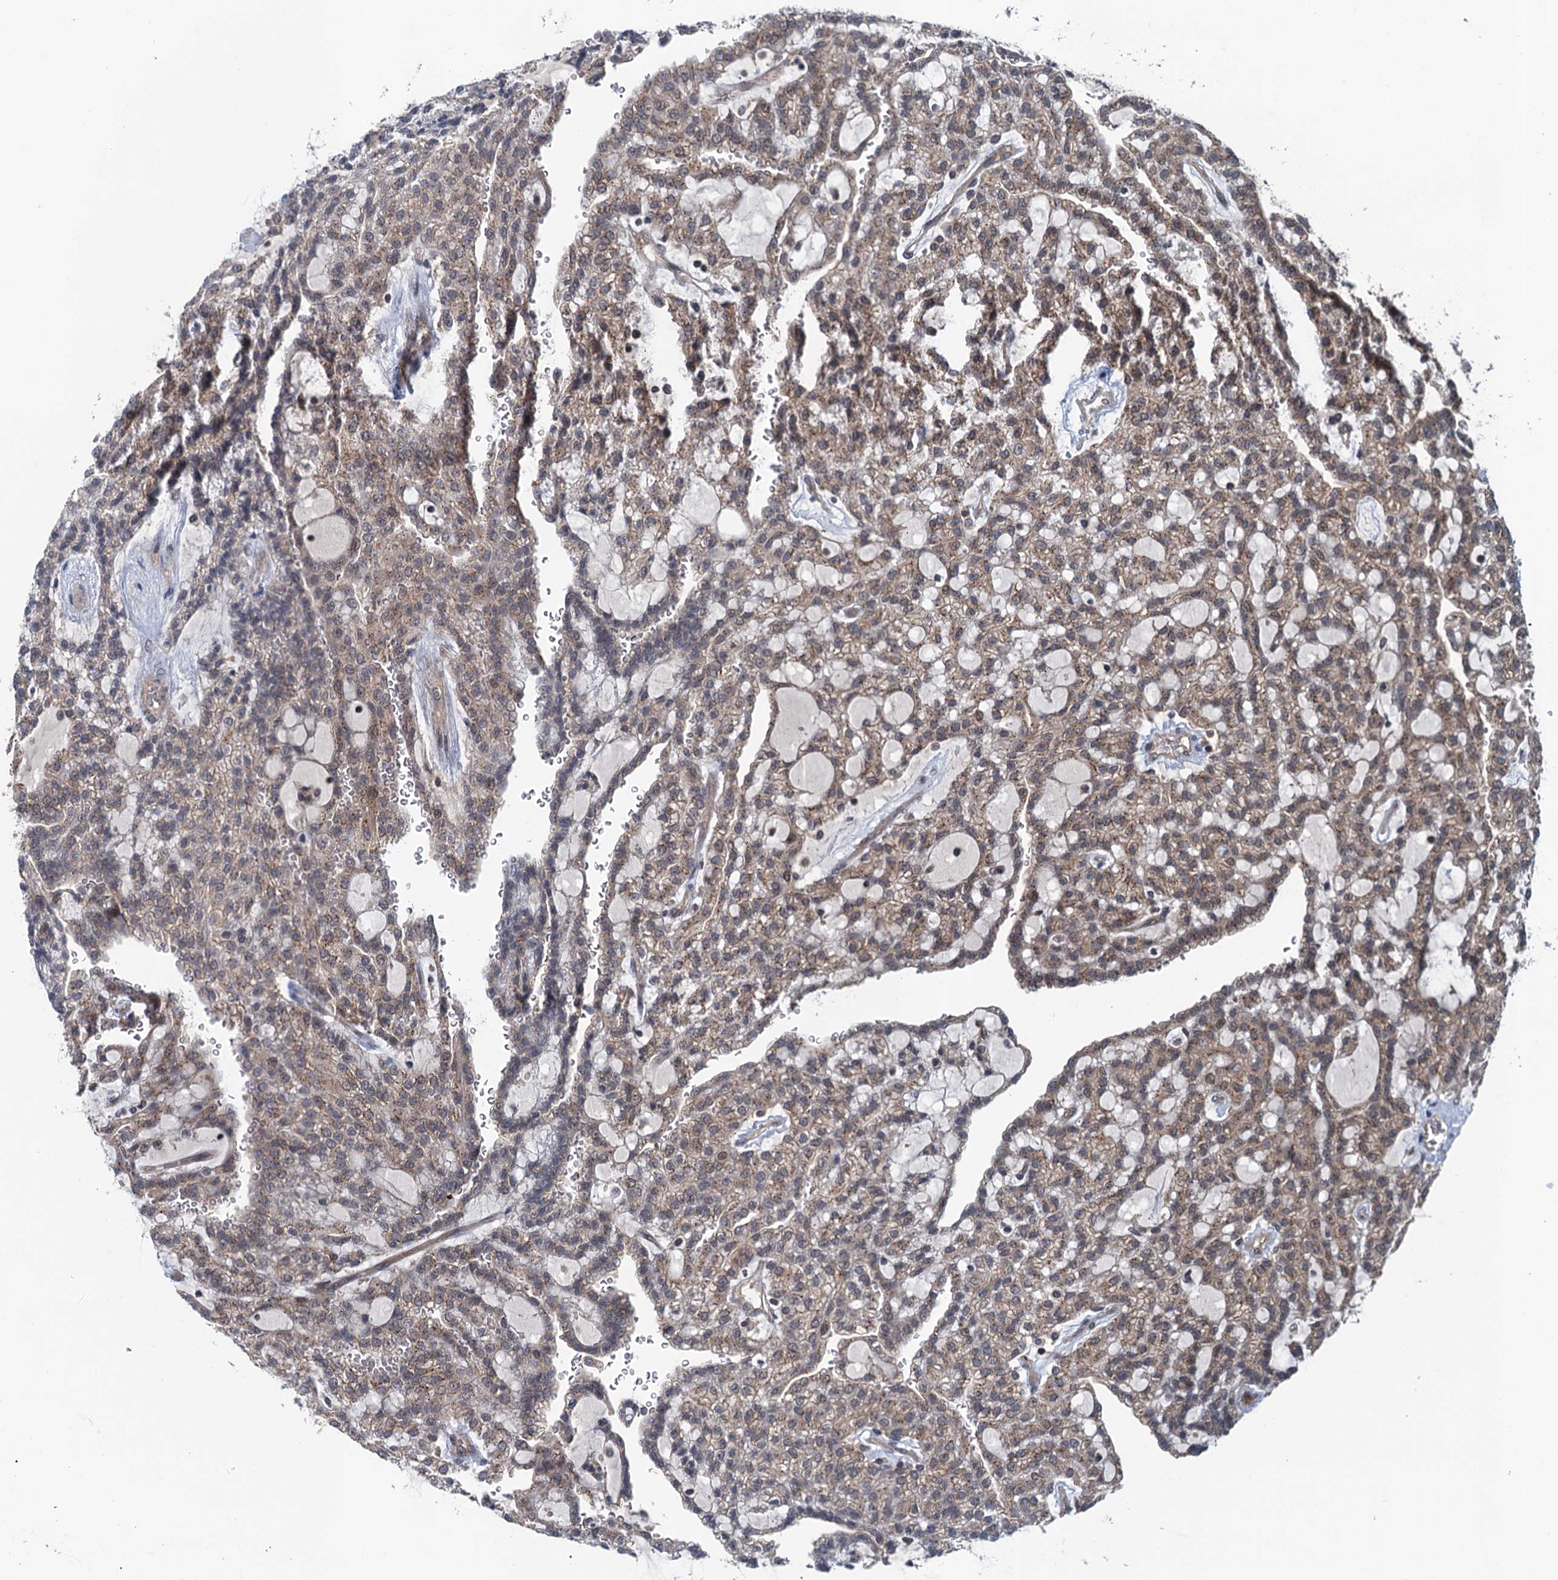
{"staining": {"intensity": "moderate", "quantity": ">75%", "location": "cytoplasmic/membranous"}, "tissue": "renal cancer", "cell_type": "Tumor cells", "image_type": "cancer", "snomed": [{"axis": "morphology", "description": "Adenocarcinoma, NOS"}, {"axis": "topography", "description": "Kidney"}], "caption": "Protein staining demonstrates moderate cytoplasmic/membranous staining in approximately >75% of tumor cells in renal adenocarcinoma. The staining was performed using DAB (3,3'-diaminobenzidine), with brown indicating positive protein expression. Nuclei are stained blue with hematoxylin.", "gene": "RNF165", "patient": {"sex": "male", "age": 63}}